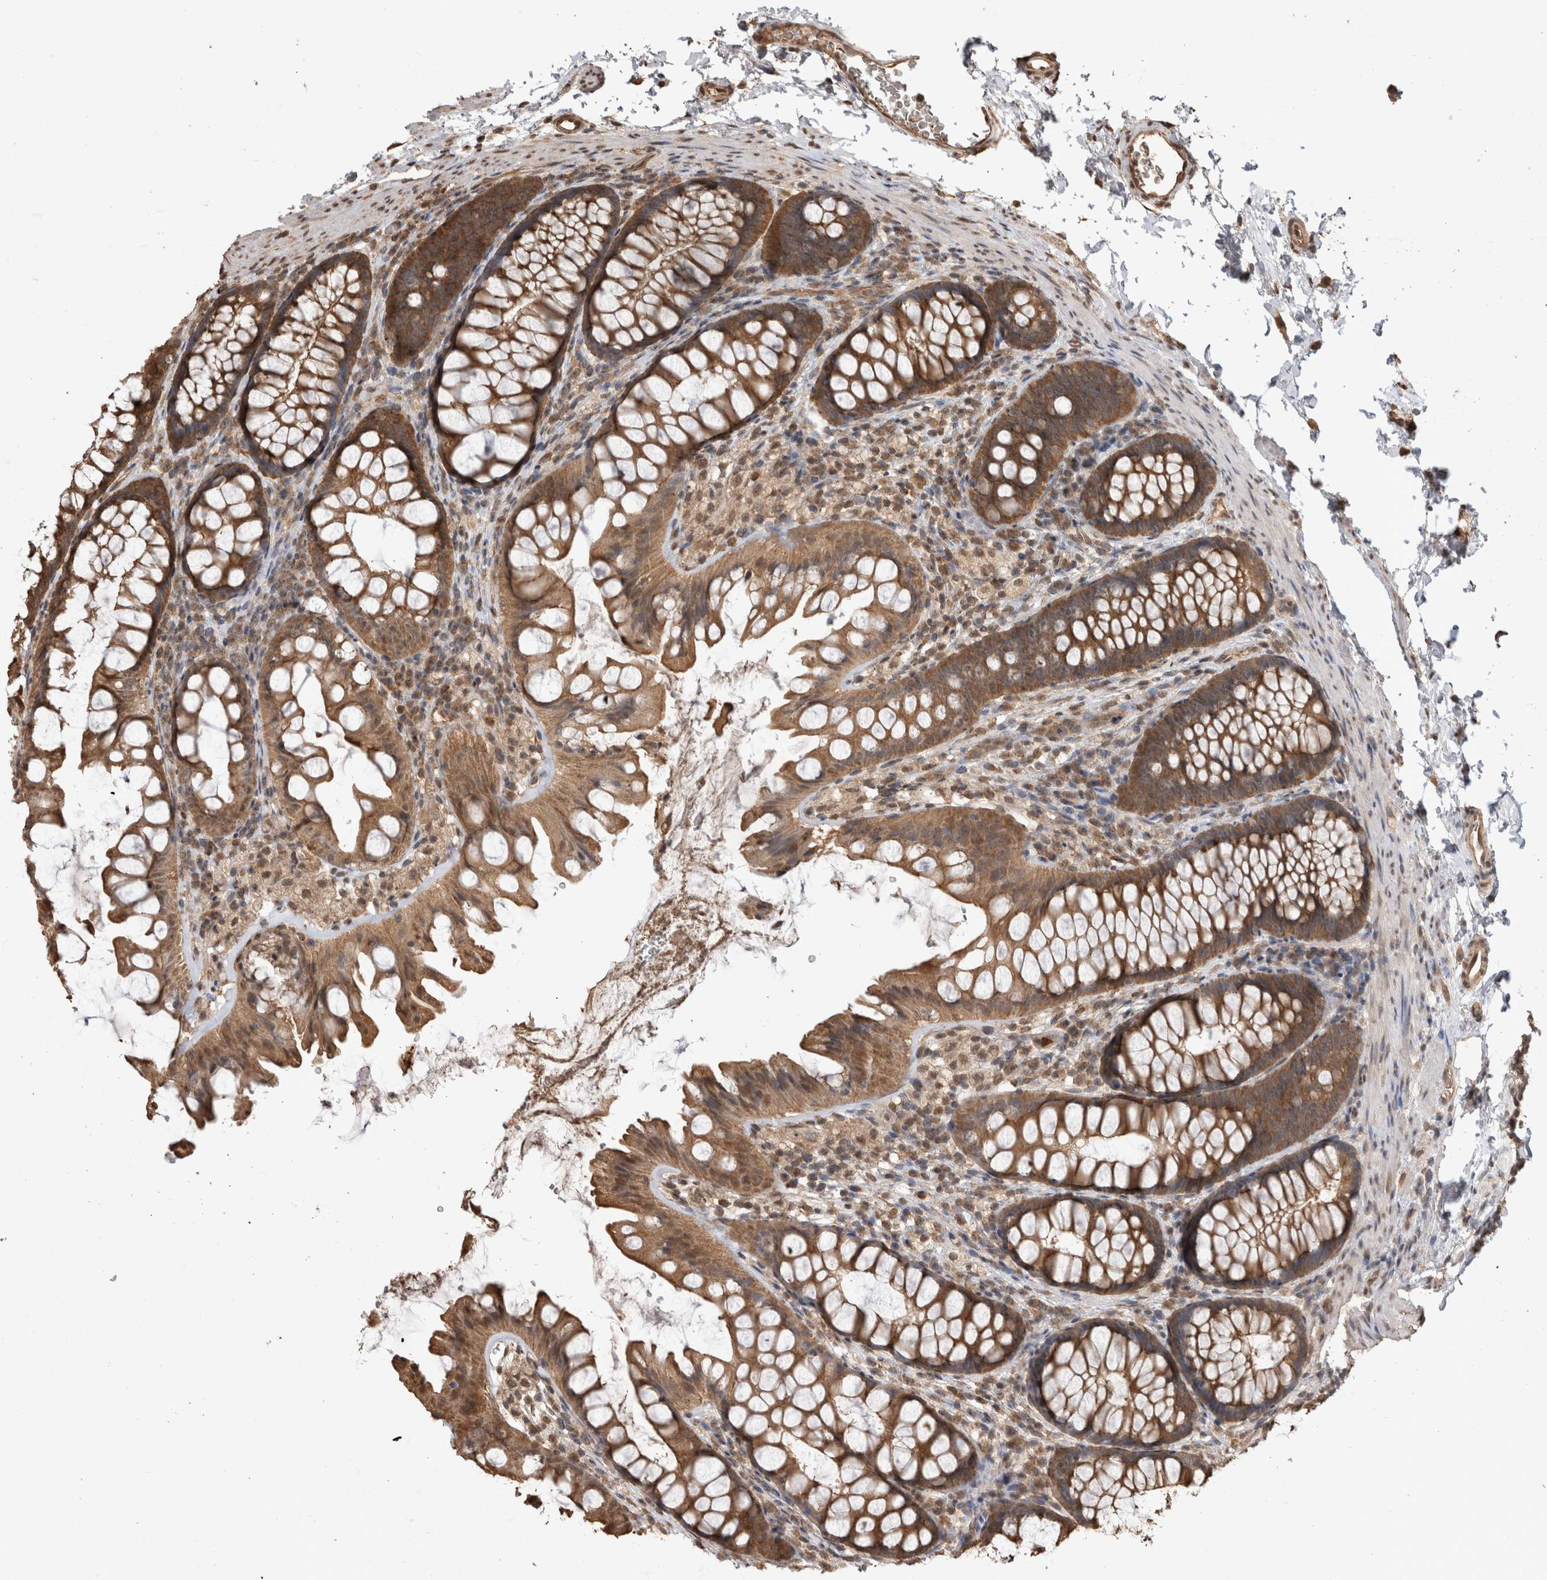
{"staining": {"intensity": "moderate", "quantity": ">75%", "location": "cytoplasmic/membranous"}, "tissue": "colon", "cell_type": "Endothelial cells", "image_type": "normal", "snomed": [{"axis": "morphology", "description": "Normal tissue, NOS"}, {"axis": "topography", "description": "Colon"}], "caption": "Unremarkable colon exhibits moderate cytoplasmic/membranous positivity in about >75% of endothelial cells, visualized by immunohistochemistry.", "gene": "PAK4", "patient": {"sex": "female", "age": 62}}